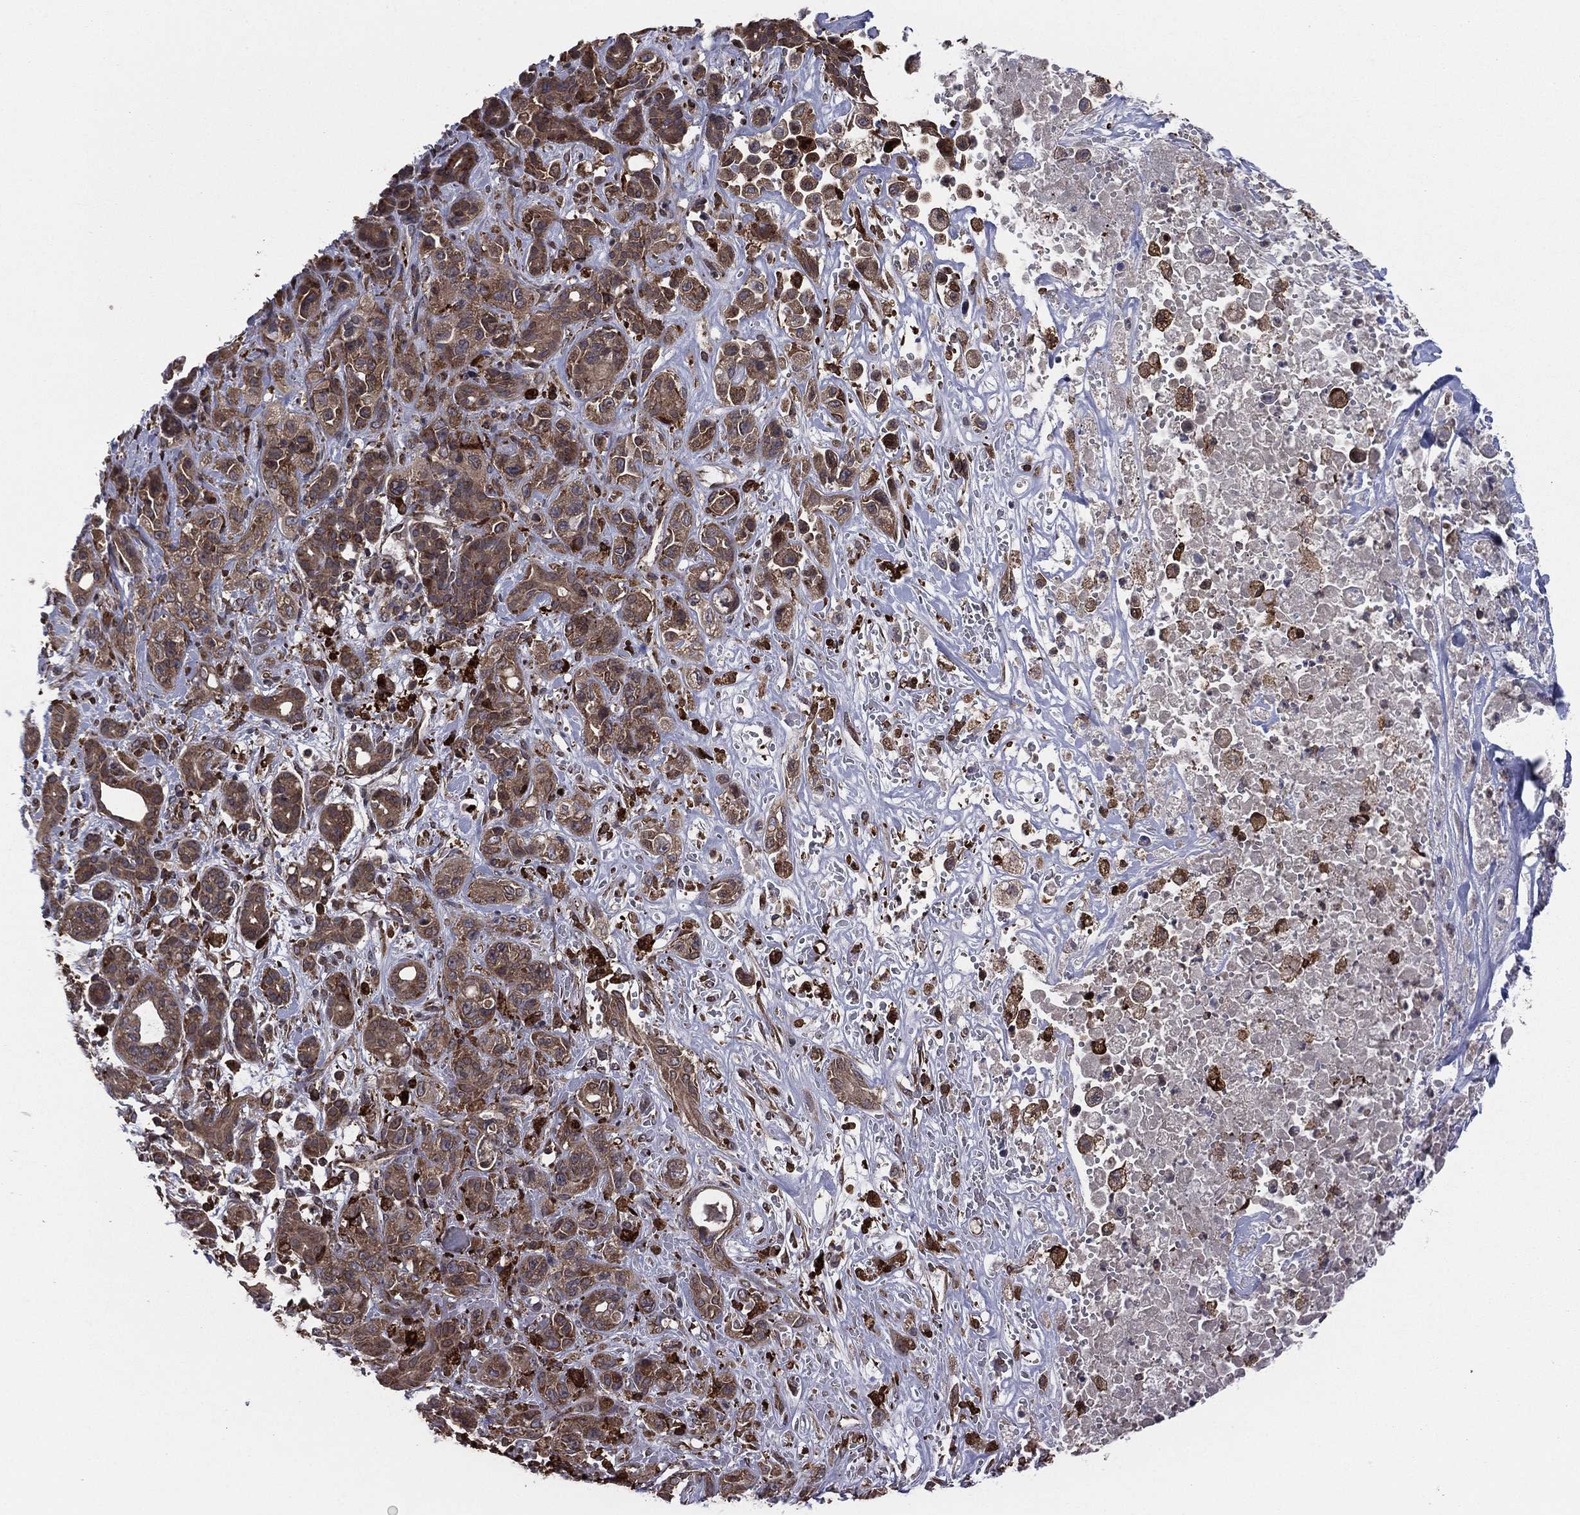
{"staining": {"intensity": "moderate", "quantity": ">75%", "location": "cytoplasmic/membranous"}, "tissue": "pancreatic cancer", "cell_type": "Tumor cells", "image_type": "cancer", "snomed": [{"axis": "morphology", "description": "Adenocarcinoma, NOS"}, {"axis": "topography", "description": "Pancreas"}], "caption": "The photomicrograph reveals a brown stain indicating the presence of a protein in the cytoplasmic/membranous of tumor cells in adenocarcinoma (pancreatic).", "gene": "C2orf76", "patient": {"sex": "male", "age": 44}}